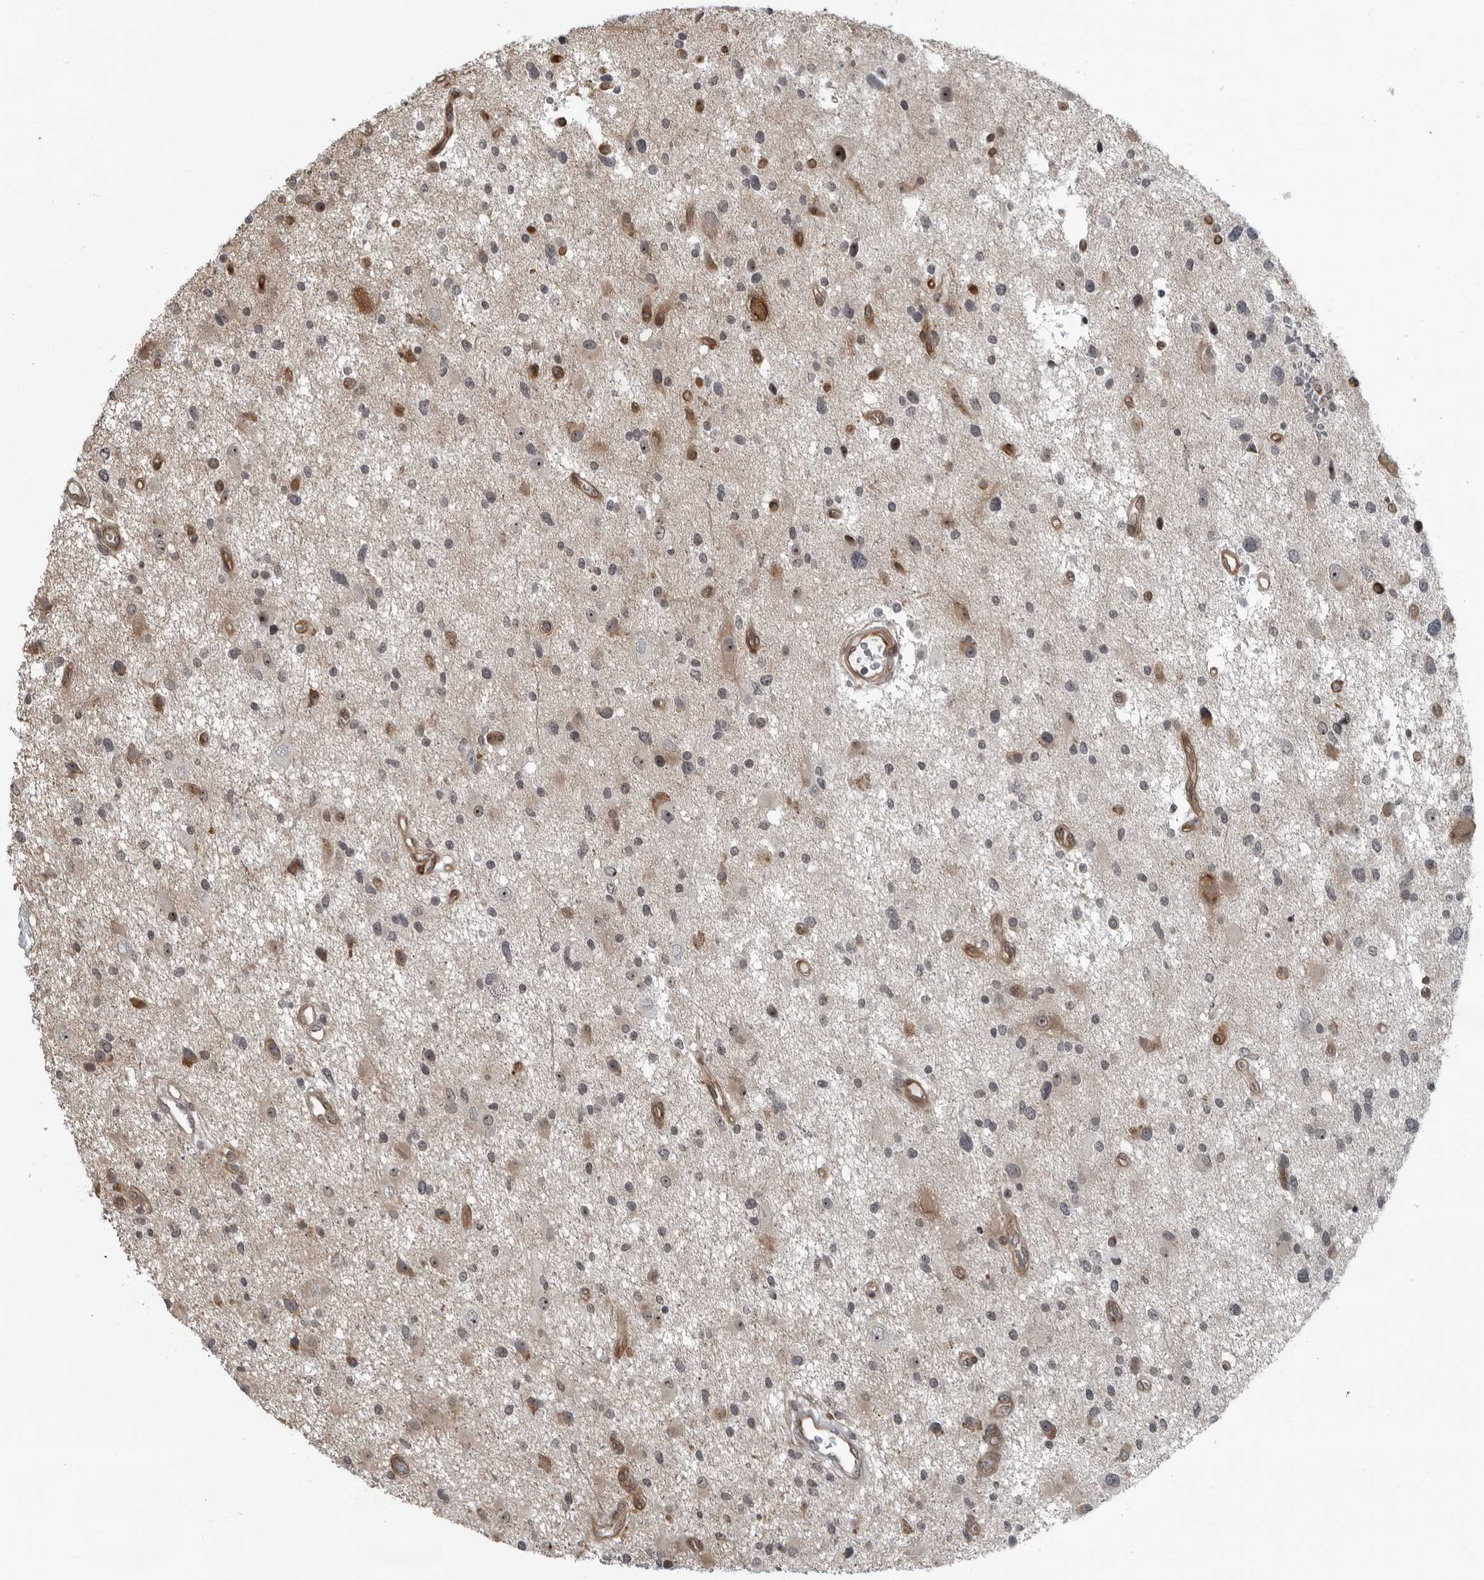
{"staining": {"intensity": "moderate", "quantity": "<25%", "location": "nuclear"}, "tissue": "glioma", "cell_type": "Tumor cells", "image_type": "cancer", "snomed": [{"axis": "morphology", "description": "Glioma, malignant, High grade"}, {"axis": "topography", "description": "Brain"}], "caption": "Brown immunohistochemical staining in human glioma demonstrates moderate nuclear positivity in approximately <25% of tumor cells.", "gene": "FAM102B", "patient": {"sex": "male", "age": 33}}